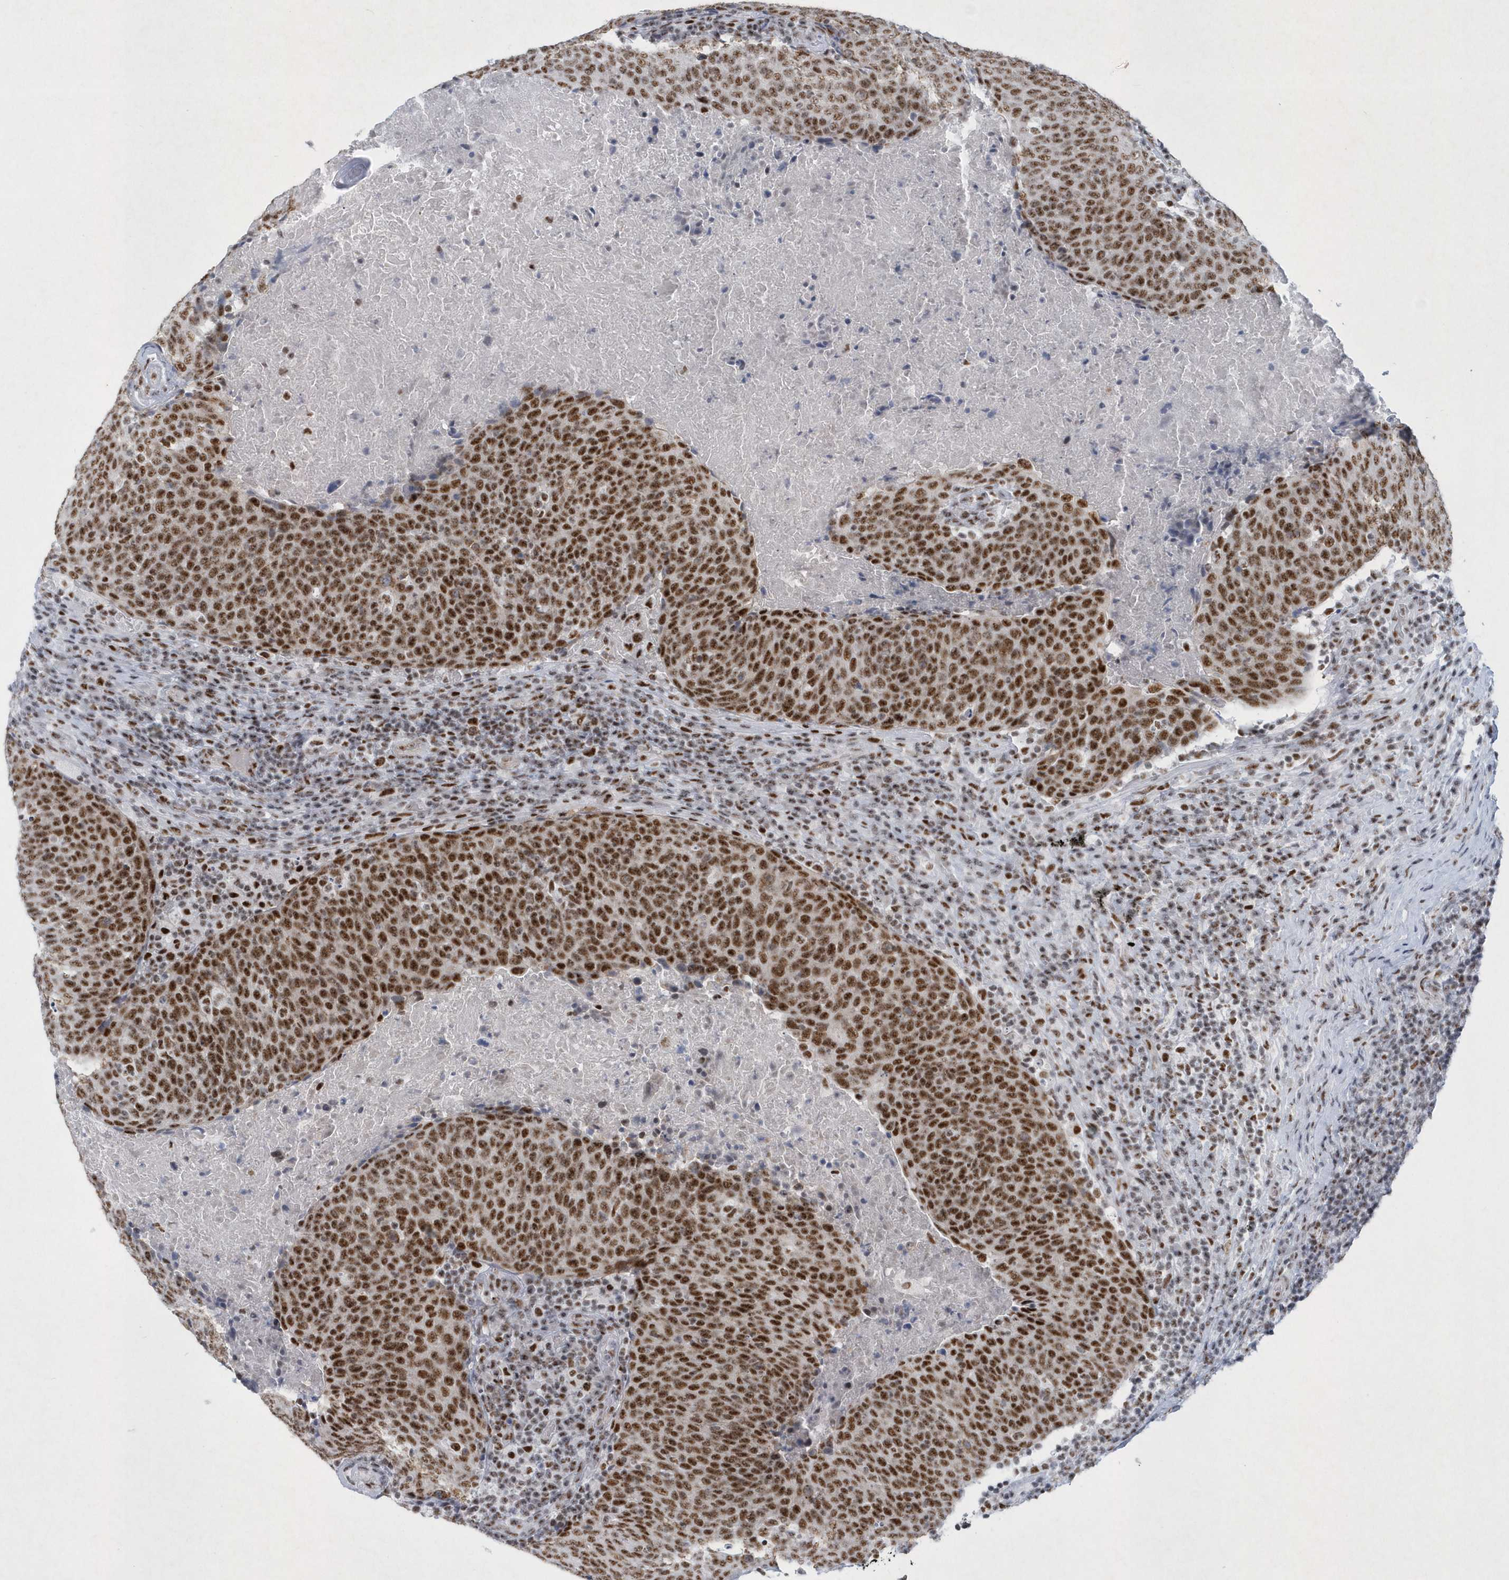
{"staining": {"intensity": "strong", "quantity": ">75%", "location": "nuclear"}, "tissue": "head and neck cancer", "cell_type": "Tumor cells", "image_type": "cancer", "snomed": [{"axis": "morphology", "description": "Squamous cell carcinoma, NOS"}, {"axis": "morphology", "description": "Squamous cell carcinoma, metastatic, NOS"}, {"axis": "topography", "description": "Lymph node"}, {"axis": "topography", "description": "Head-Neck"}], "caption": "This histopathology image displays head and neck metastatic squamous cell carcinoma stained with IHC to label a protein in brown. The nuclear of tumor cells show strong positivity for the protein. Nuclei are counter-stained blue.", "gene": "DCLRE1A", "patient": {"sex": "male", "age": 62}}